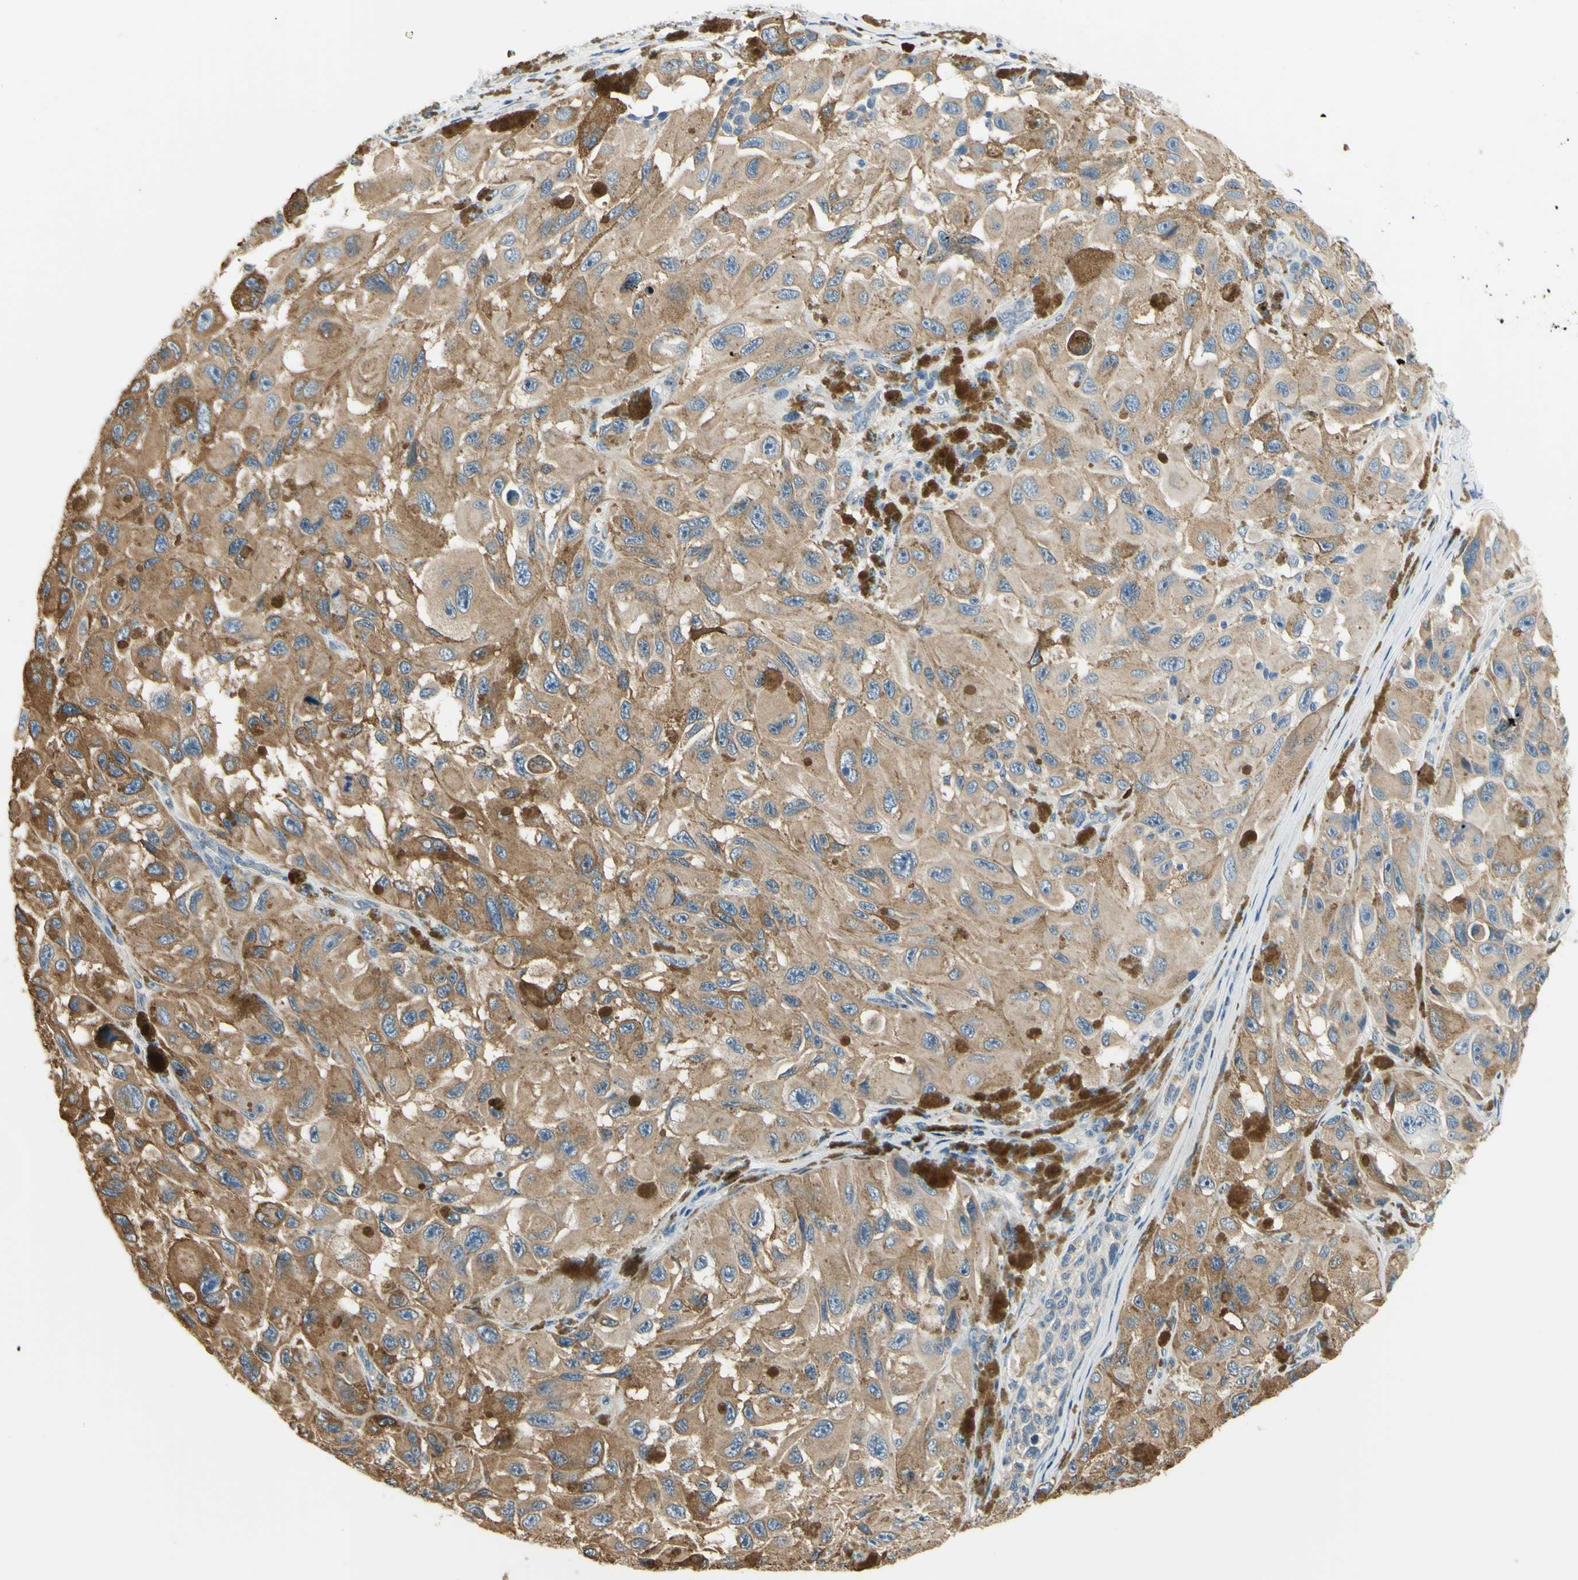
{"staining": {"intensity": "moderate", "quantity": ">75%", "location": "cytoplasmic/membranous"}, "tissue": "melanoma", "cell_type": "Tumor cells", "image_type": "cancer", "snomed": [{"axis": "morphology", "description": "Malignant melanoma, NOS"}, {"axis": "topography", "description": "Skin"}], "caption": "IHC (DAB (3,3'-diaminobenzidine)) staining of human melanoma demonstrates moderate cytoplasmic/membranous protein expression in about >75% of tumor cells. (DAB (3,3'-diaminobenzidine) = brown stain, brightfield microscopy at high magnification).", "gene": "IGDCC4", "patient": {"sex": "female", "age": 73}}